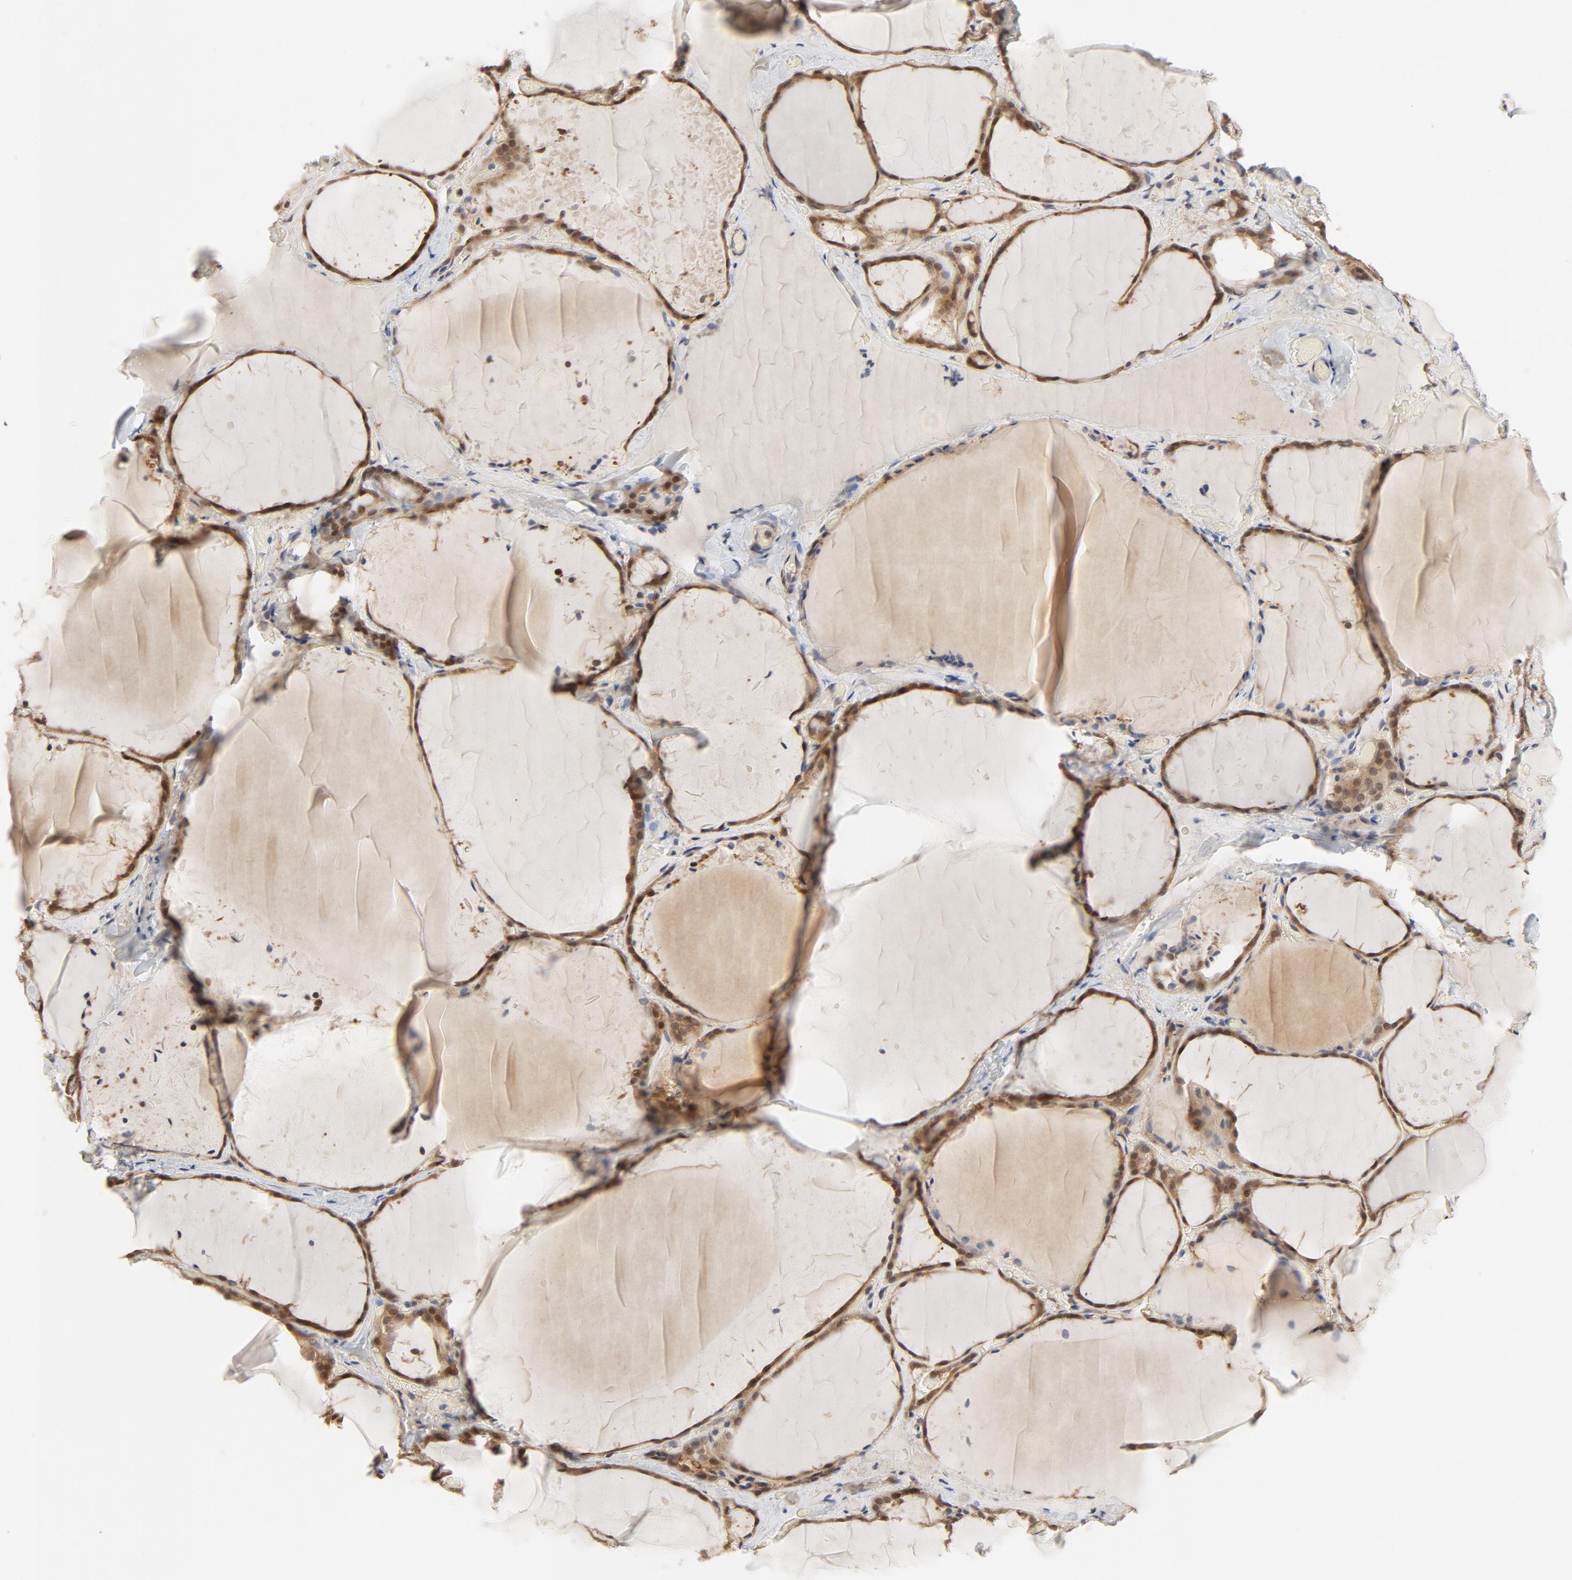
{"staining": {"intensity": "moderate", "quantity": ">75%", "location": "cytoplasmic/membranous,nuclear"}, "tissue": "thyroid gland", "cell_type": "Glandular cells", "image_type": "normal", "snomed": [{"axis": "morphology", "description": "Normal tissue, NOS"}, {"axis": "topography", "description": "Thyroid gland"}], "caption": "Immunohistochemistry of benign human thyroid gland shows medium levels of moderate cytoplasmic/membranous,nuclear expression in about >75% of glandular cells.", "gene": "NEDD8", "patient": {"sex": "female", "age": 22}}